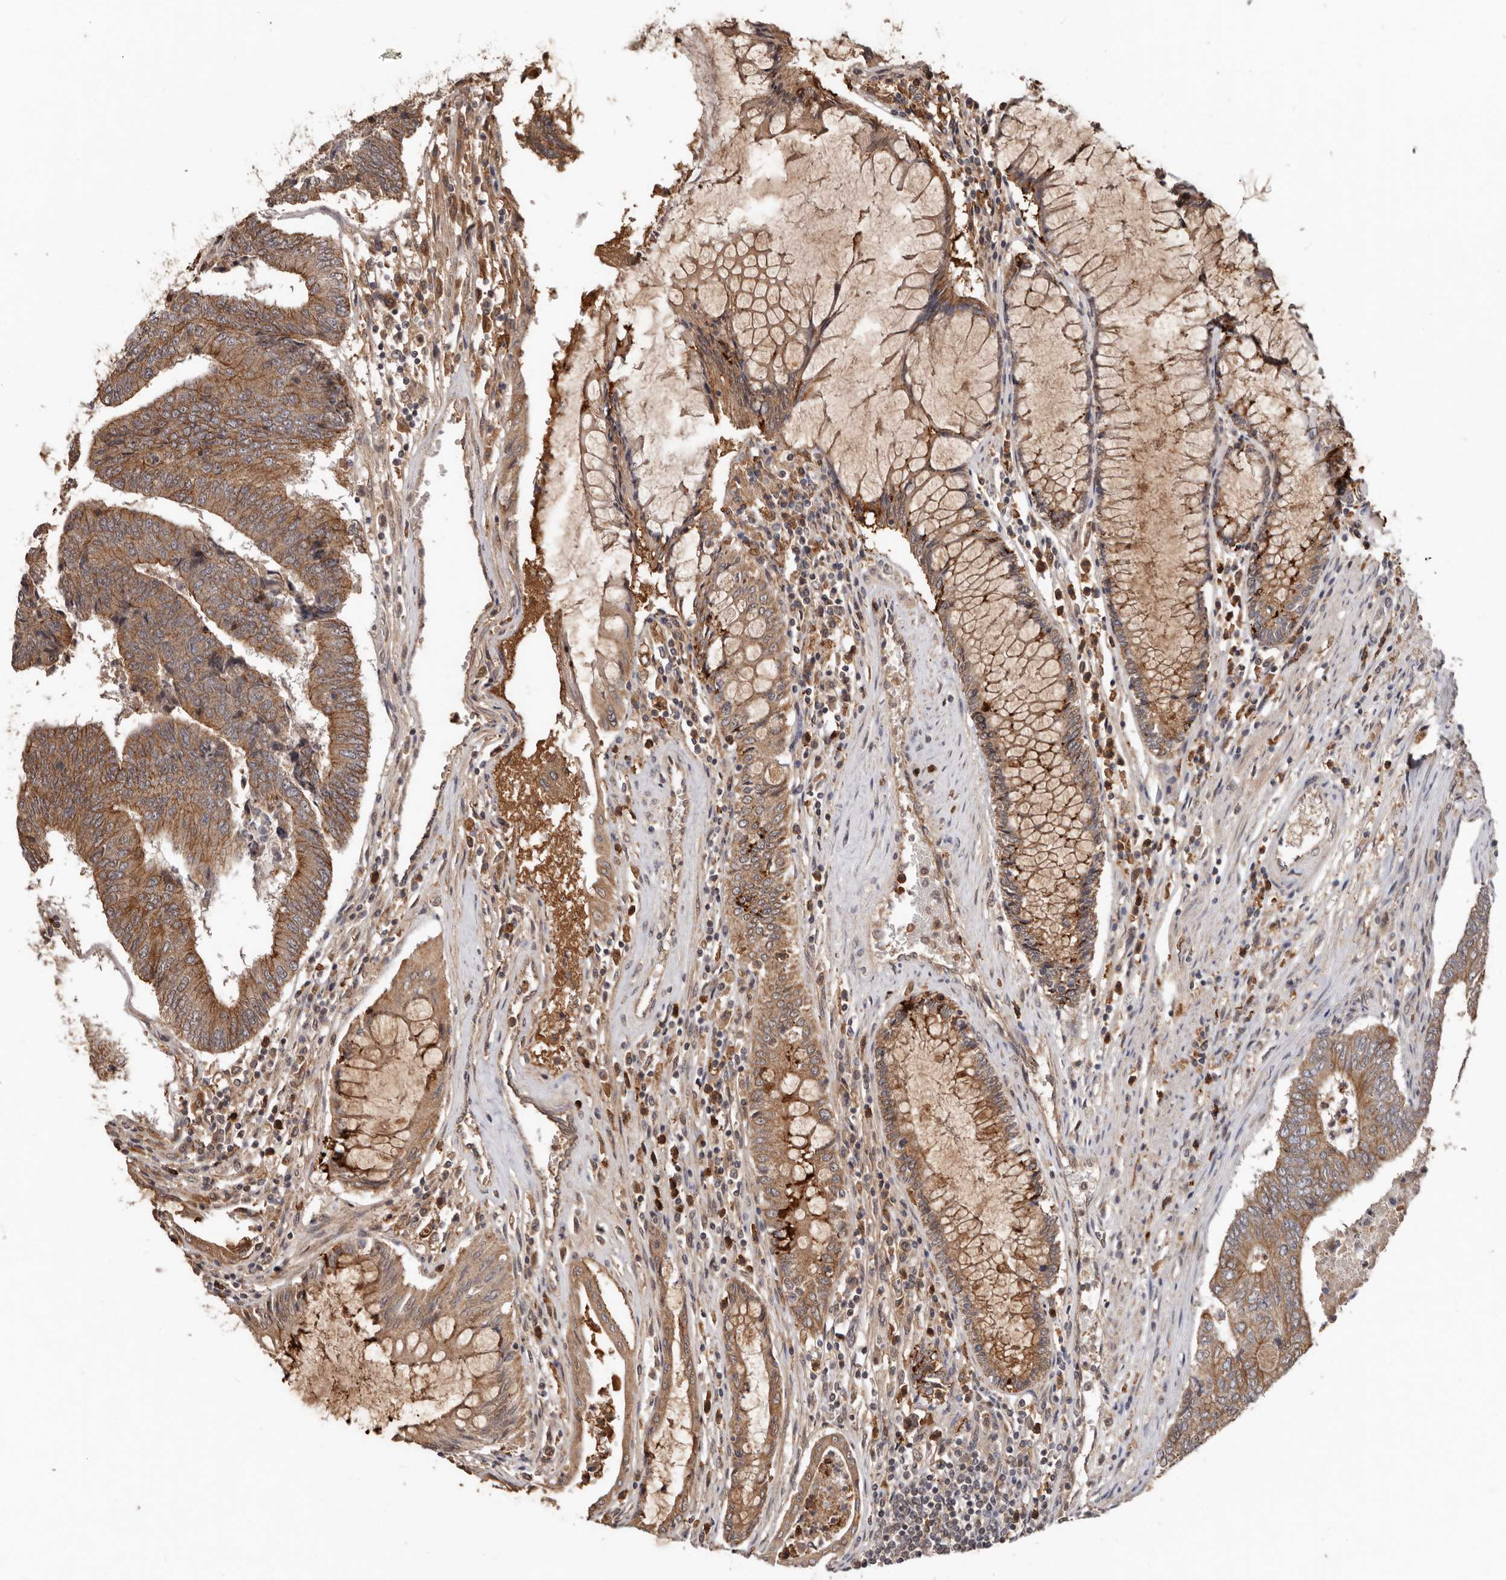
{"staining": {"intensity": "strong", "quantity": ">75%", "location": "cytoplasmic/membranous"}, "tissue": "colorectal cancer", "cell_type": "Tumor cells", "image_type": "cancer", "snomed": [{"axis": "morphology", "description": "Adenocarcinoma, NOS"}, {"axis": "topography", "description": "Colon"}], "caption": "Immunohistochemistry (IHC) (DAB) staining of human colorectal adenocarcinoma shows strong cytoplasmic/membranous protein expression in about >75% of tumor cells. Using DAB (3,3'-diaminobenzidine) (brown) and hematoxylin (blue) stains, captured at high magnification using brightfield microscopy.", "gene": "RSPO2", "patient": {"sex": "female", "age": 67}}